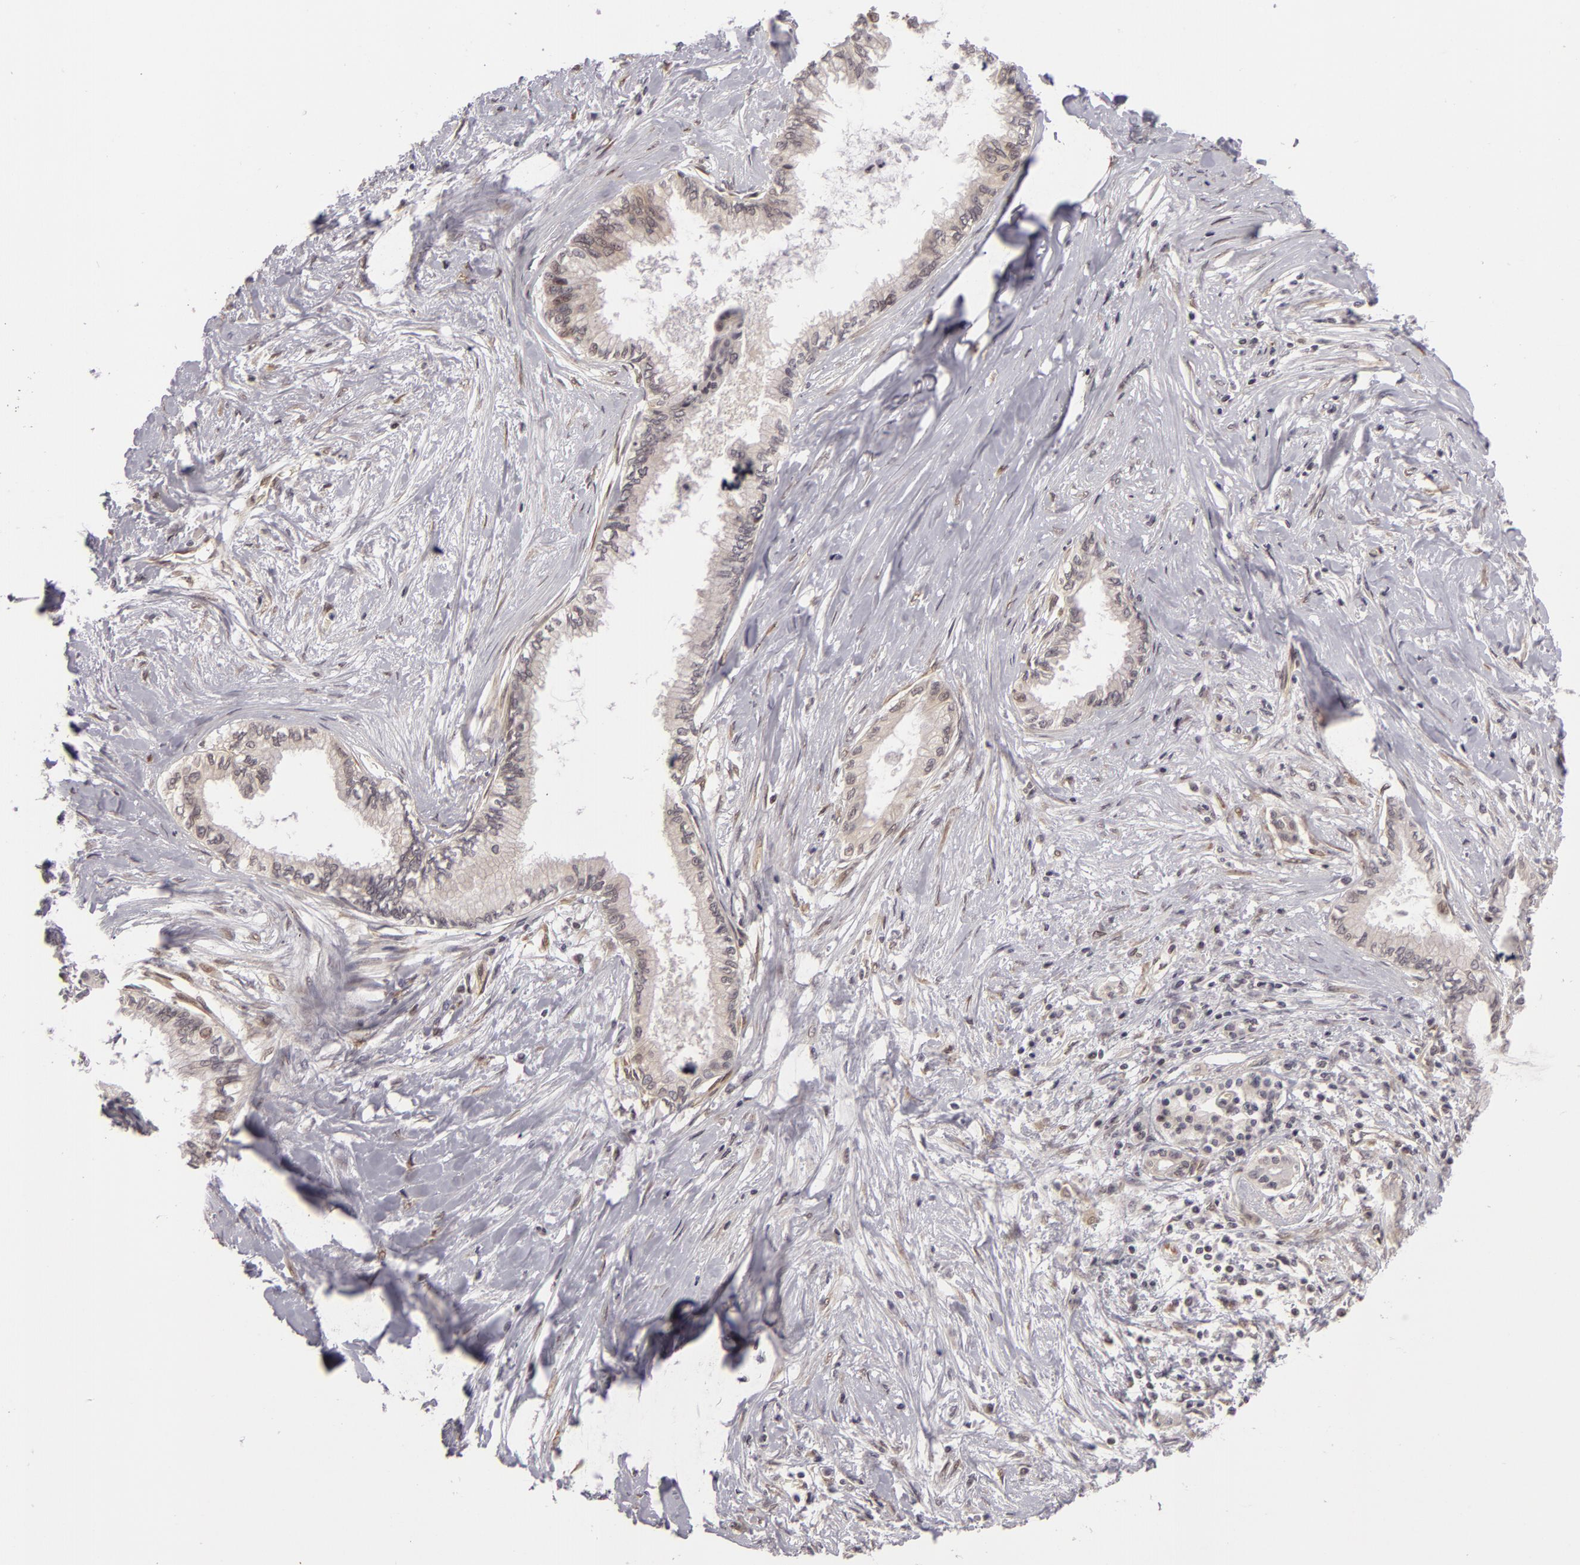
{"staining": {"intensity": "negative", "quantity": "none", "location": "none"}, "tissue": "pancreatic cancer", "cell_type": "Tumor cells", "image_type": "cancer", "snomed": [{"axis": "morphology", "description": "Adenocarcinoma, NOS"}, {"axis": "topography", "description": "Pancreas"}], "caption": "The immunohistochemistry (IHC) photomicrograph has no significant staining in tumor cells of pancreatic cancer (adenocarcinoma) tissue.", "gene": "ZNF133", "patient": {"sex": "female", "age": 64}}